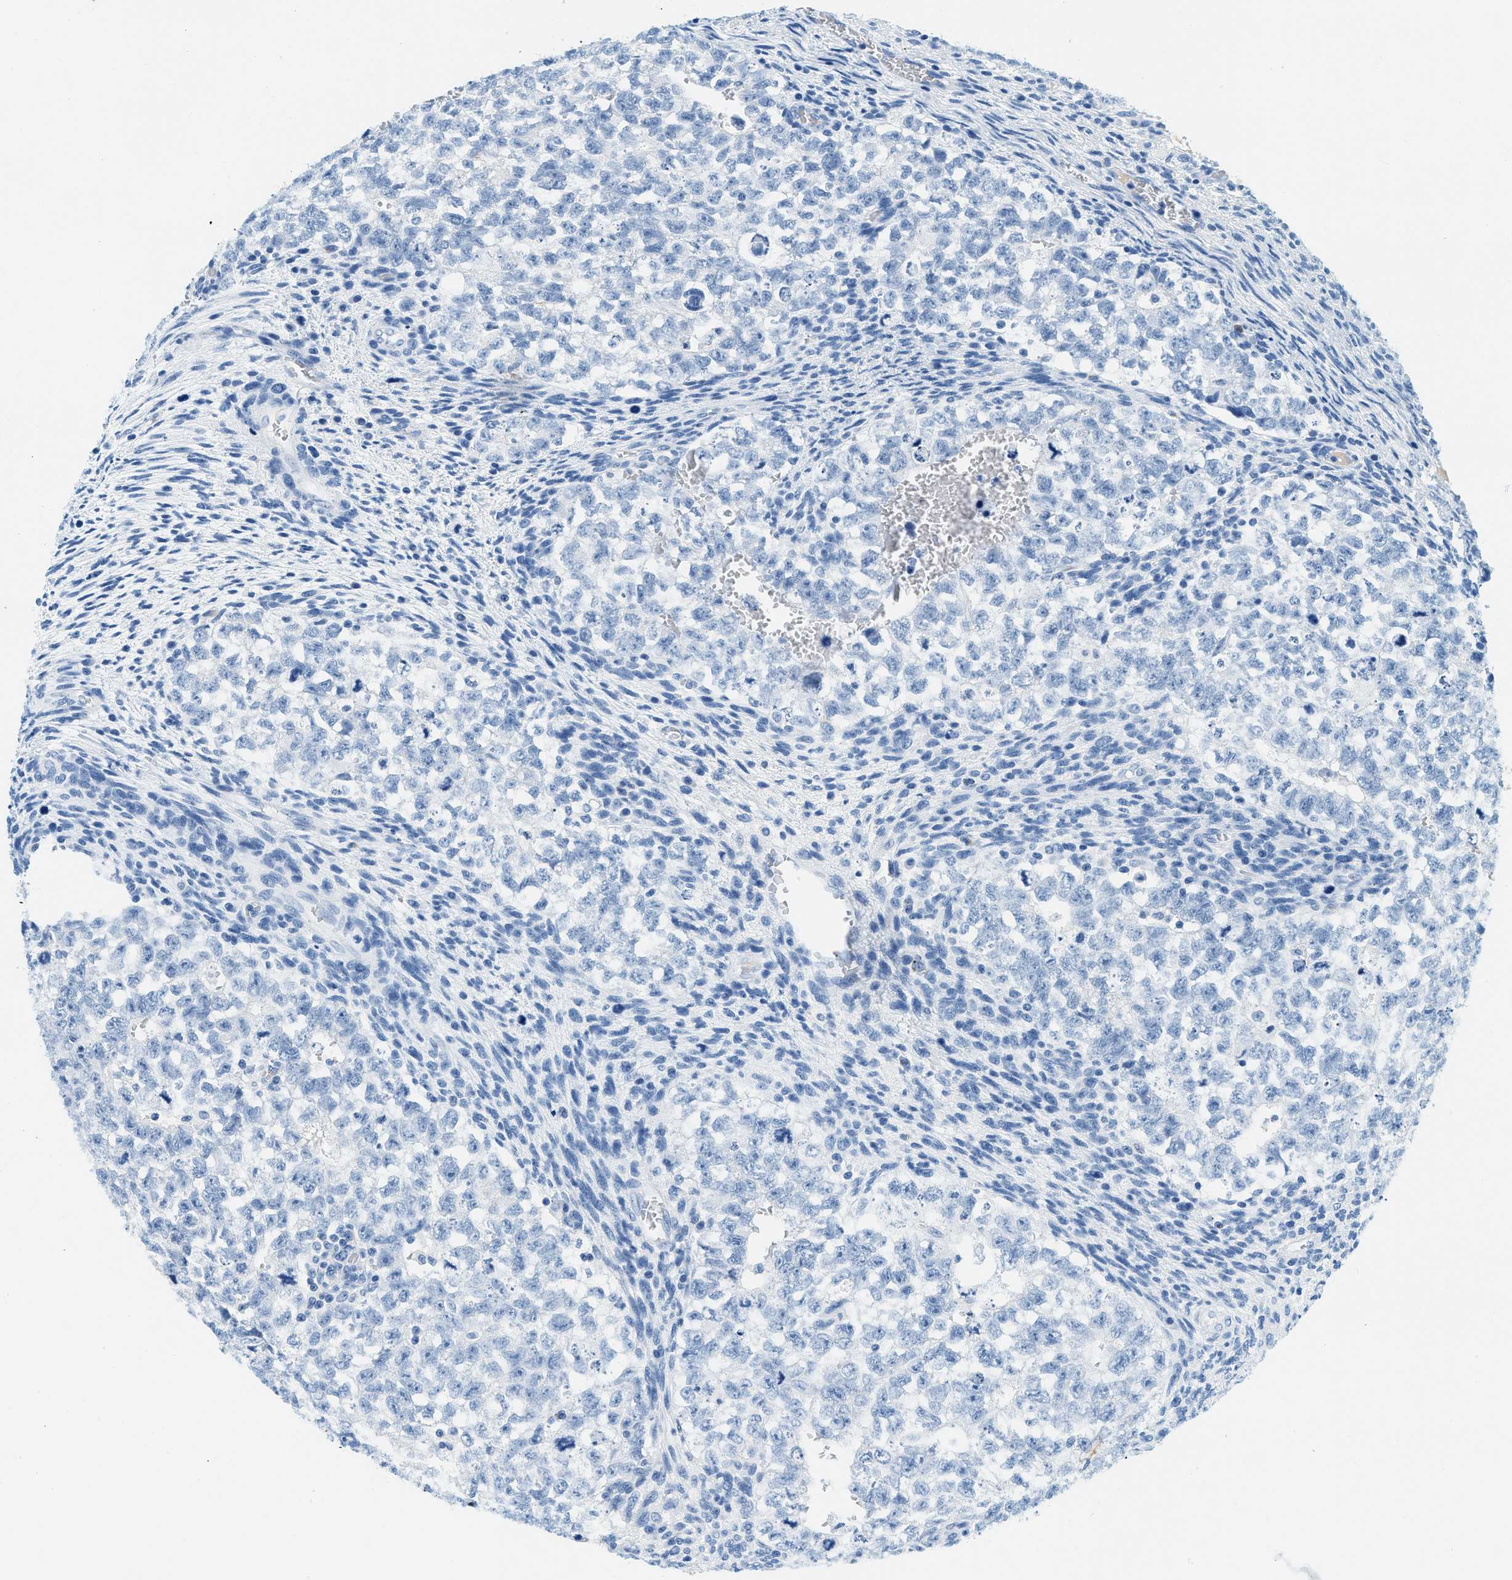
{"staining": {"intensity": "negative", "quantity": "none", "location": "none"}, "tissue": "testis cancer", "cell_type": "Tumor cells", "image_type": "cancer", "snomed": [{"axis": "morphology", "description": "Seminoma, NOS"}, {"axis": "morphology", "description": "Carcinoma, Embryonal, NOS"}, {"axis": "topography", "description": "Testis"}], "caption": "IHC of human testis cancer displays no staining in tumor cells. Brightfield microscopy of immunohistochemistry (IHC) stained with DAB (3,3'-diaminobenzidine) (brown) and hematoxylin (blue), captured at high magnification.", "gene": "STXBP2", "patient": {"sex": "male", "age": 38}}